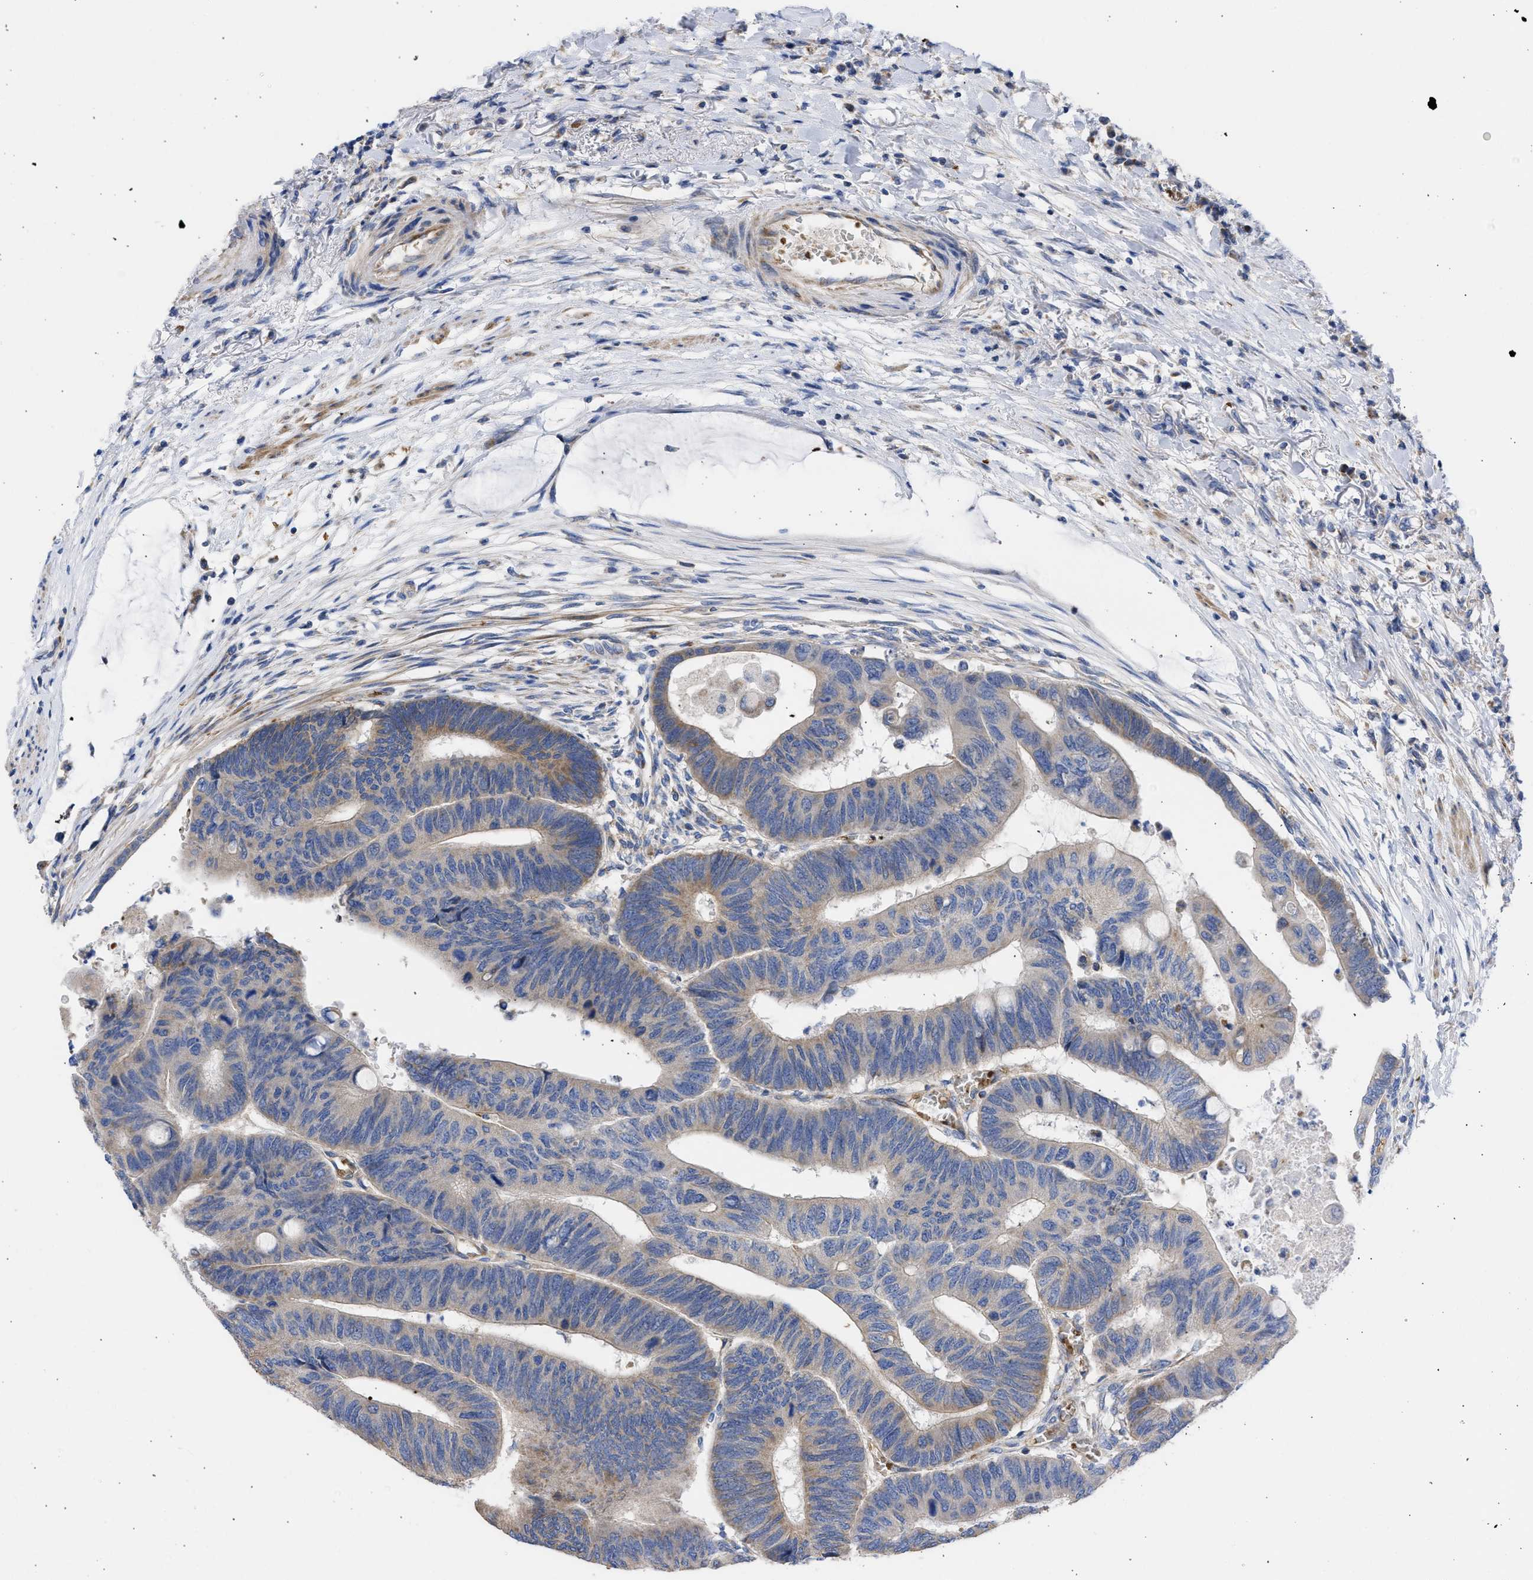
{"staining": {"intensity": "moderate", "quantity": "<25%", "location": "cytoplasmic/membranous"}, "tissue": "colorectal cancer", "cell_type": "Tumor cells", "image_type": "cancer", "snomed": [{"axis": "morphology", "description": "Normal tissue, NOS"}, {"axis": "morphology", "description": "Adenocarcinoma, NOS"}, {"axis": "topography", "description": "Rectum"}, {"axis": "topography", "description": "Peripheral nerve tissue"}], "caption": "Protein staining of adenocarcinoma (colorectal) tissue exhibits moderate cytoplasmic/membranous staining in about <25% of tumor cells. (Brightfield microscopy of DAB IHC at high magnification).", "gene": "BTG3", "patient": {"sex": "male", "age": 92}}